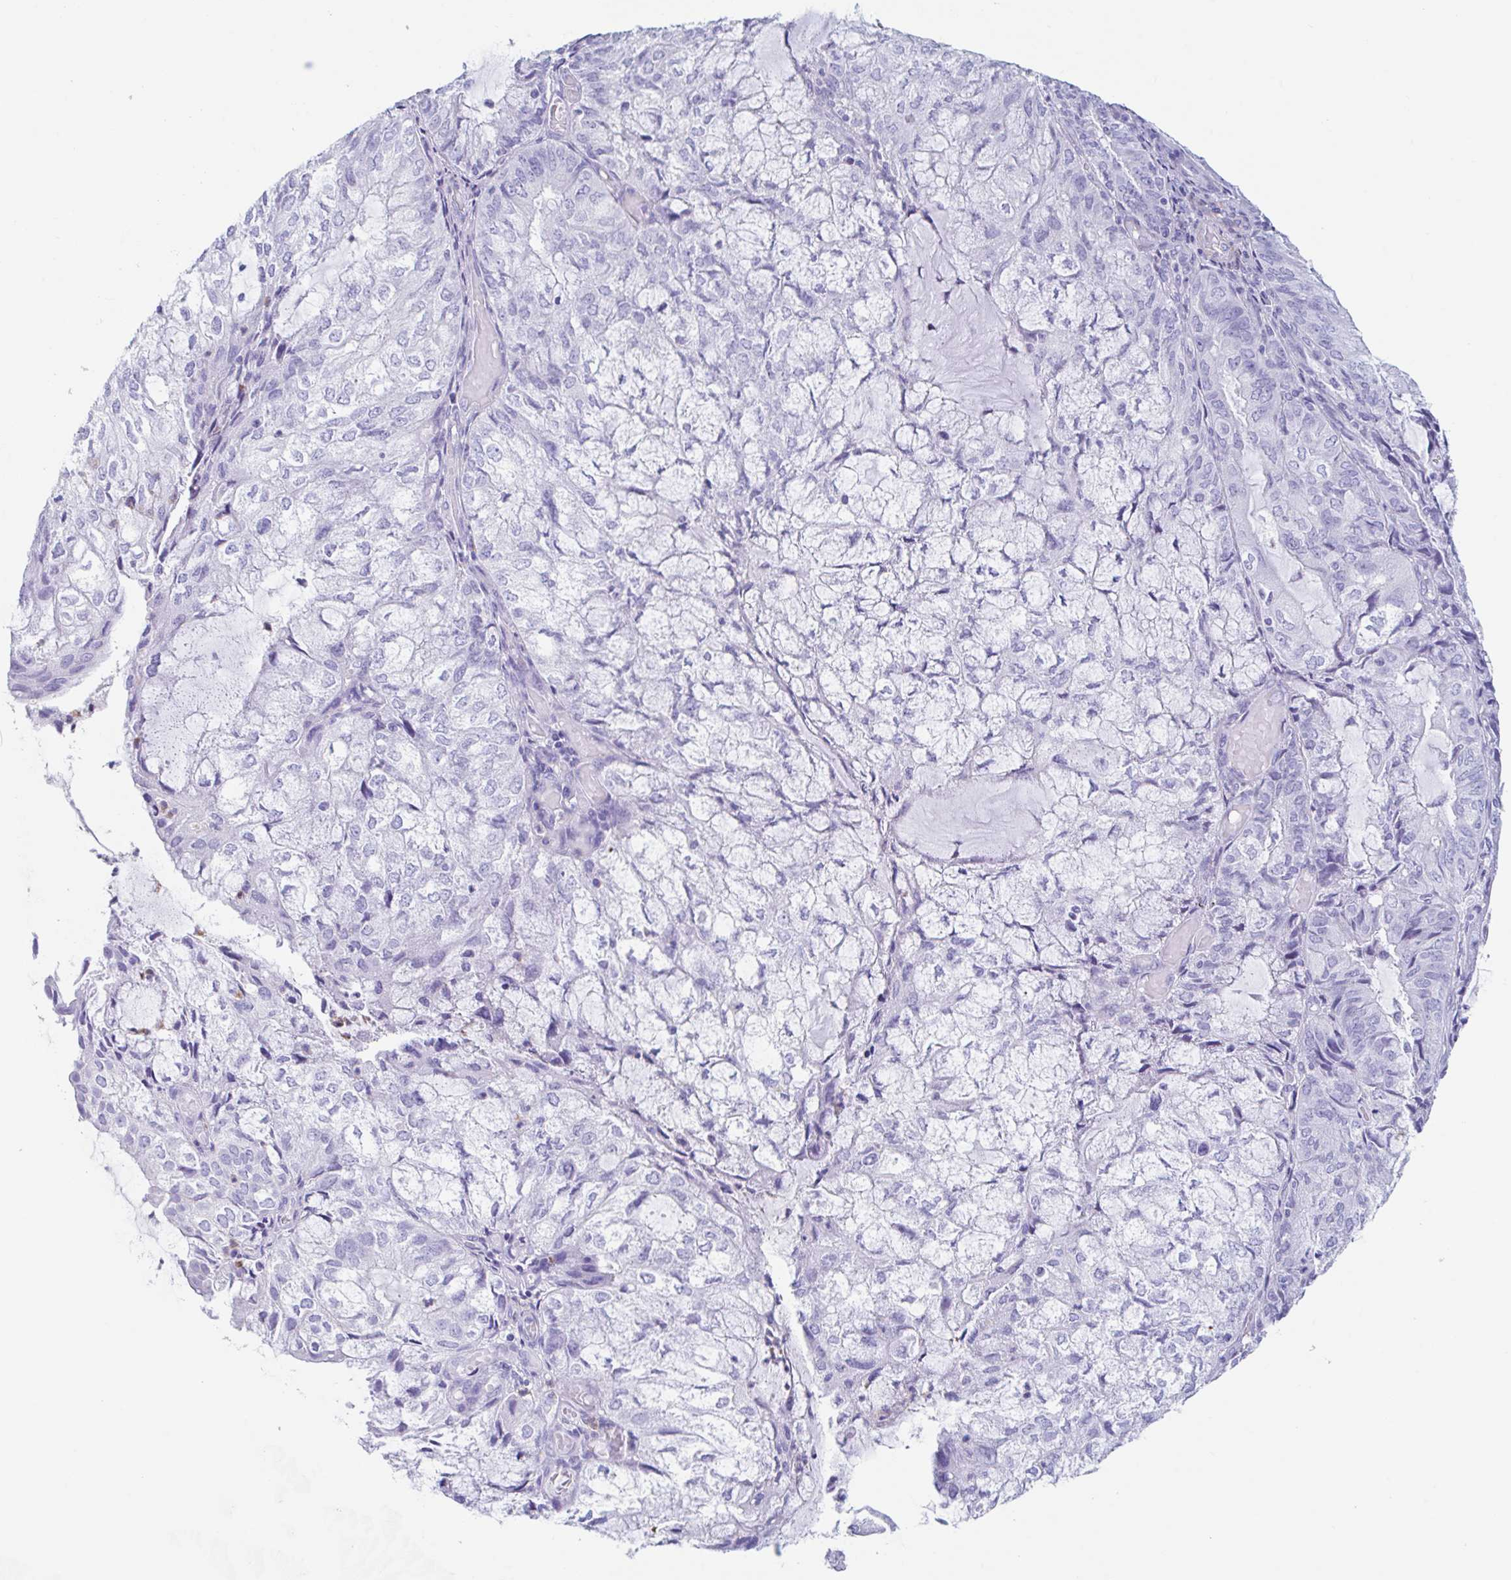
{"staining": {"intensity": "negative", "quantity": "none", "location": "none"}, "tissue": "endometrial cancer", "cell_type": "Tumor cells", "image_type": "cancer", "snomed": [{"axis": "morphology", "description": "Adenocarcinoma, NOS"}, {"axis": "topography", "description": "Endometrium"}], "caption": "This photomicrograph is of endometrial cancer (adenocarcinoma) stained with immunohistochemistry to label a protein in brown with the nuclei are counter-stained blue. There is no positivity in tumor cells. (DAB immunohistochemistry (IHC), high magnification).", "gene": "TAS2R41", "patient": {"sex": "female", "age": 81}}